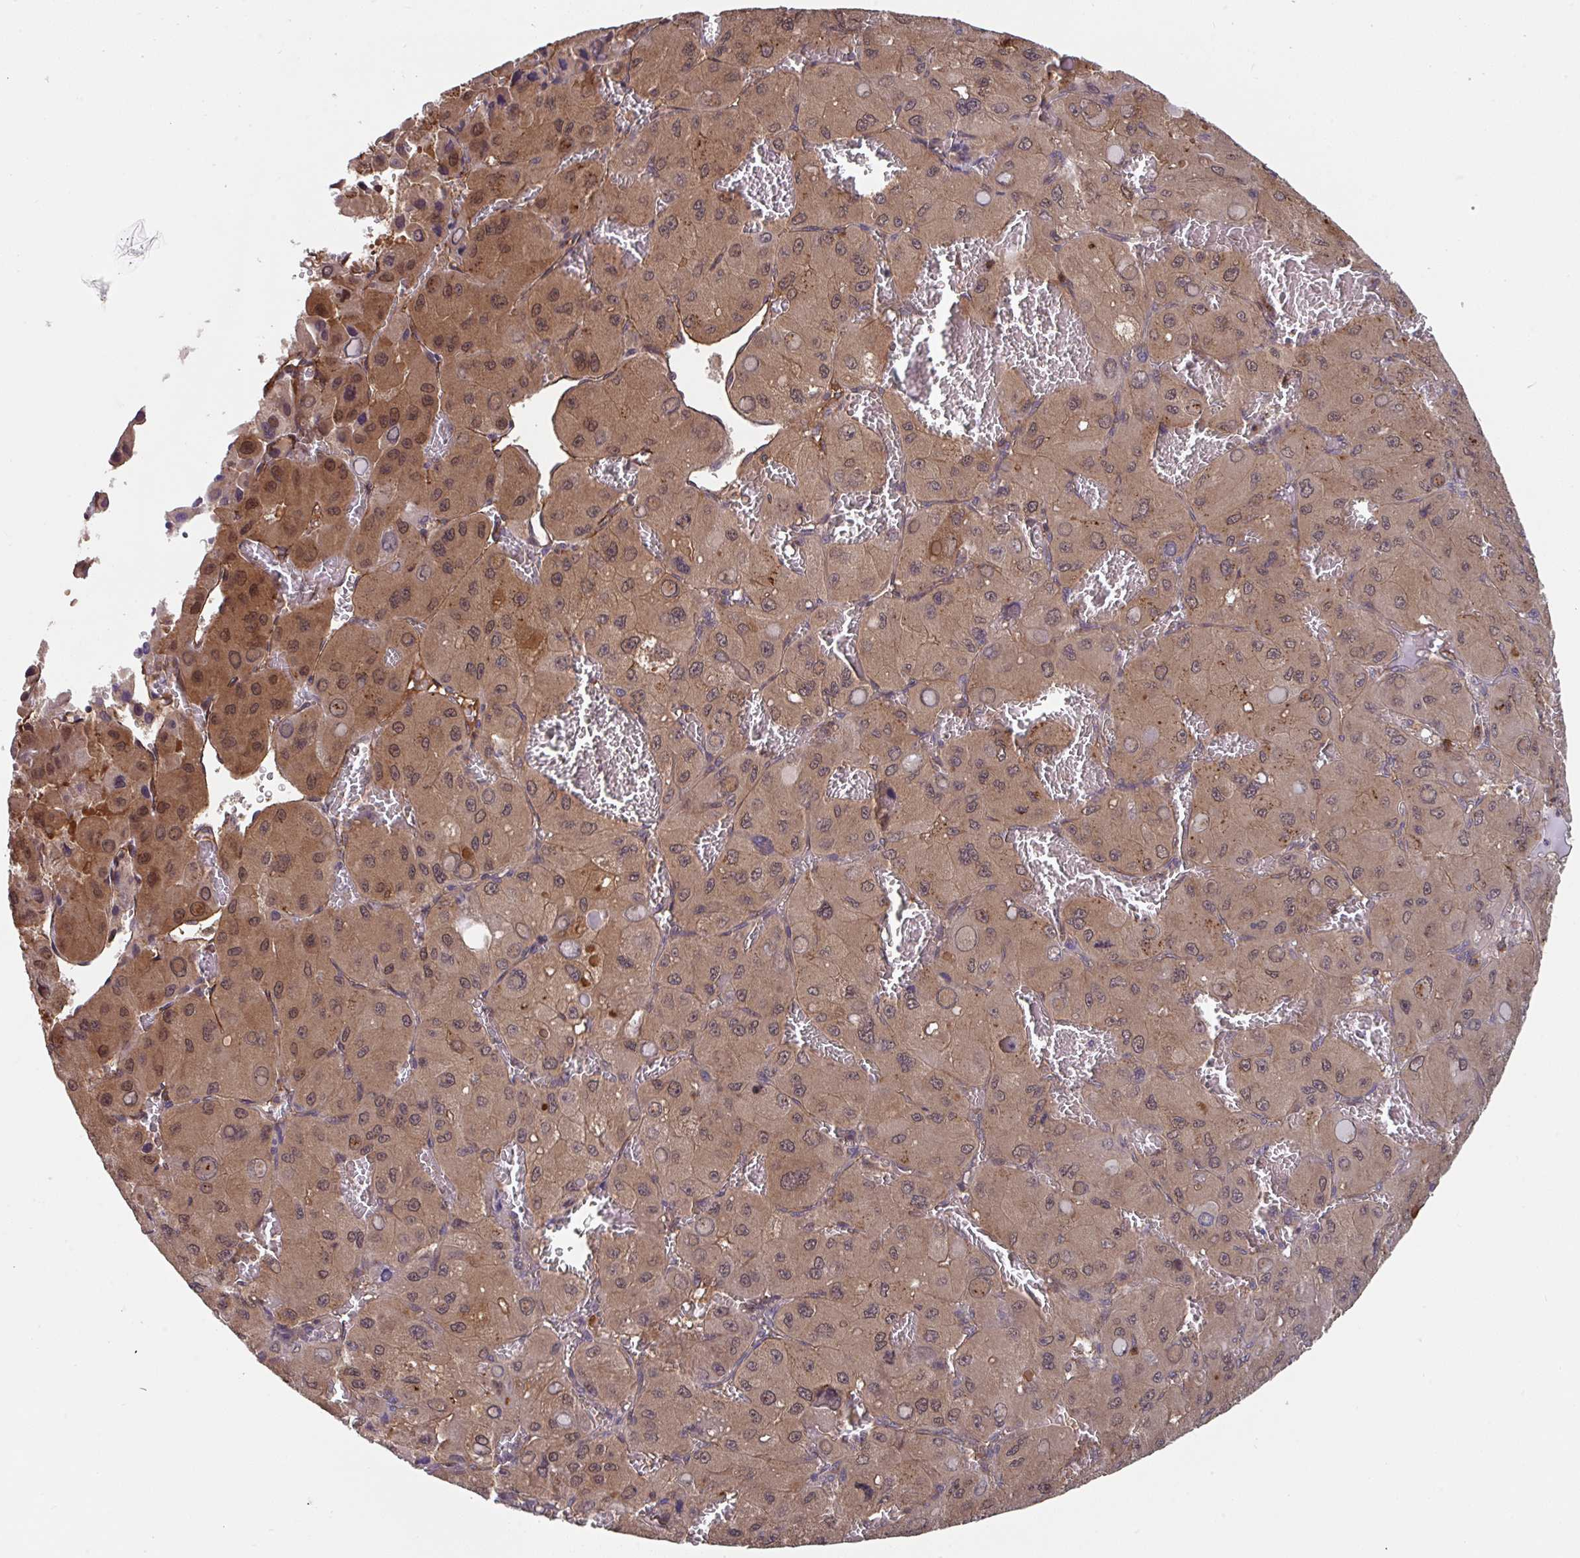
{"staining": {"intensity": "moderate", "quantity": ">75%", "location": "cytoplasmic/membranous,nuclear"}, "tissue": "liver cancer", "cell_type": "Tumor cells", "image_type": "cancer", "snomed": [{"axis": "morphology", "description": "Carcinoma, Hepatocellular, NOS"}, {"axis": "topography", "description": "Liver"}], "caption": "This histopathology image shows liver cancer (hepatocellular carcinoma) stained with IHC to label a protein in brown. The cytoplasmic/membranous and nuclear of tumor cells show moderate positivity for the protein. Nuclei are counter-stained blue.", "gene": "TIGAR", "patient": {"sex": "male", "age": 27}}